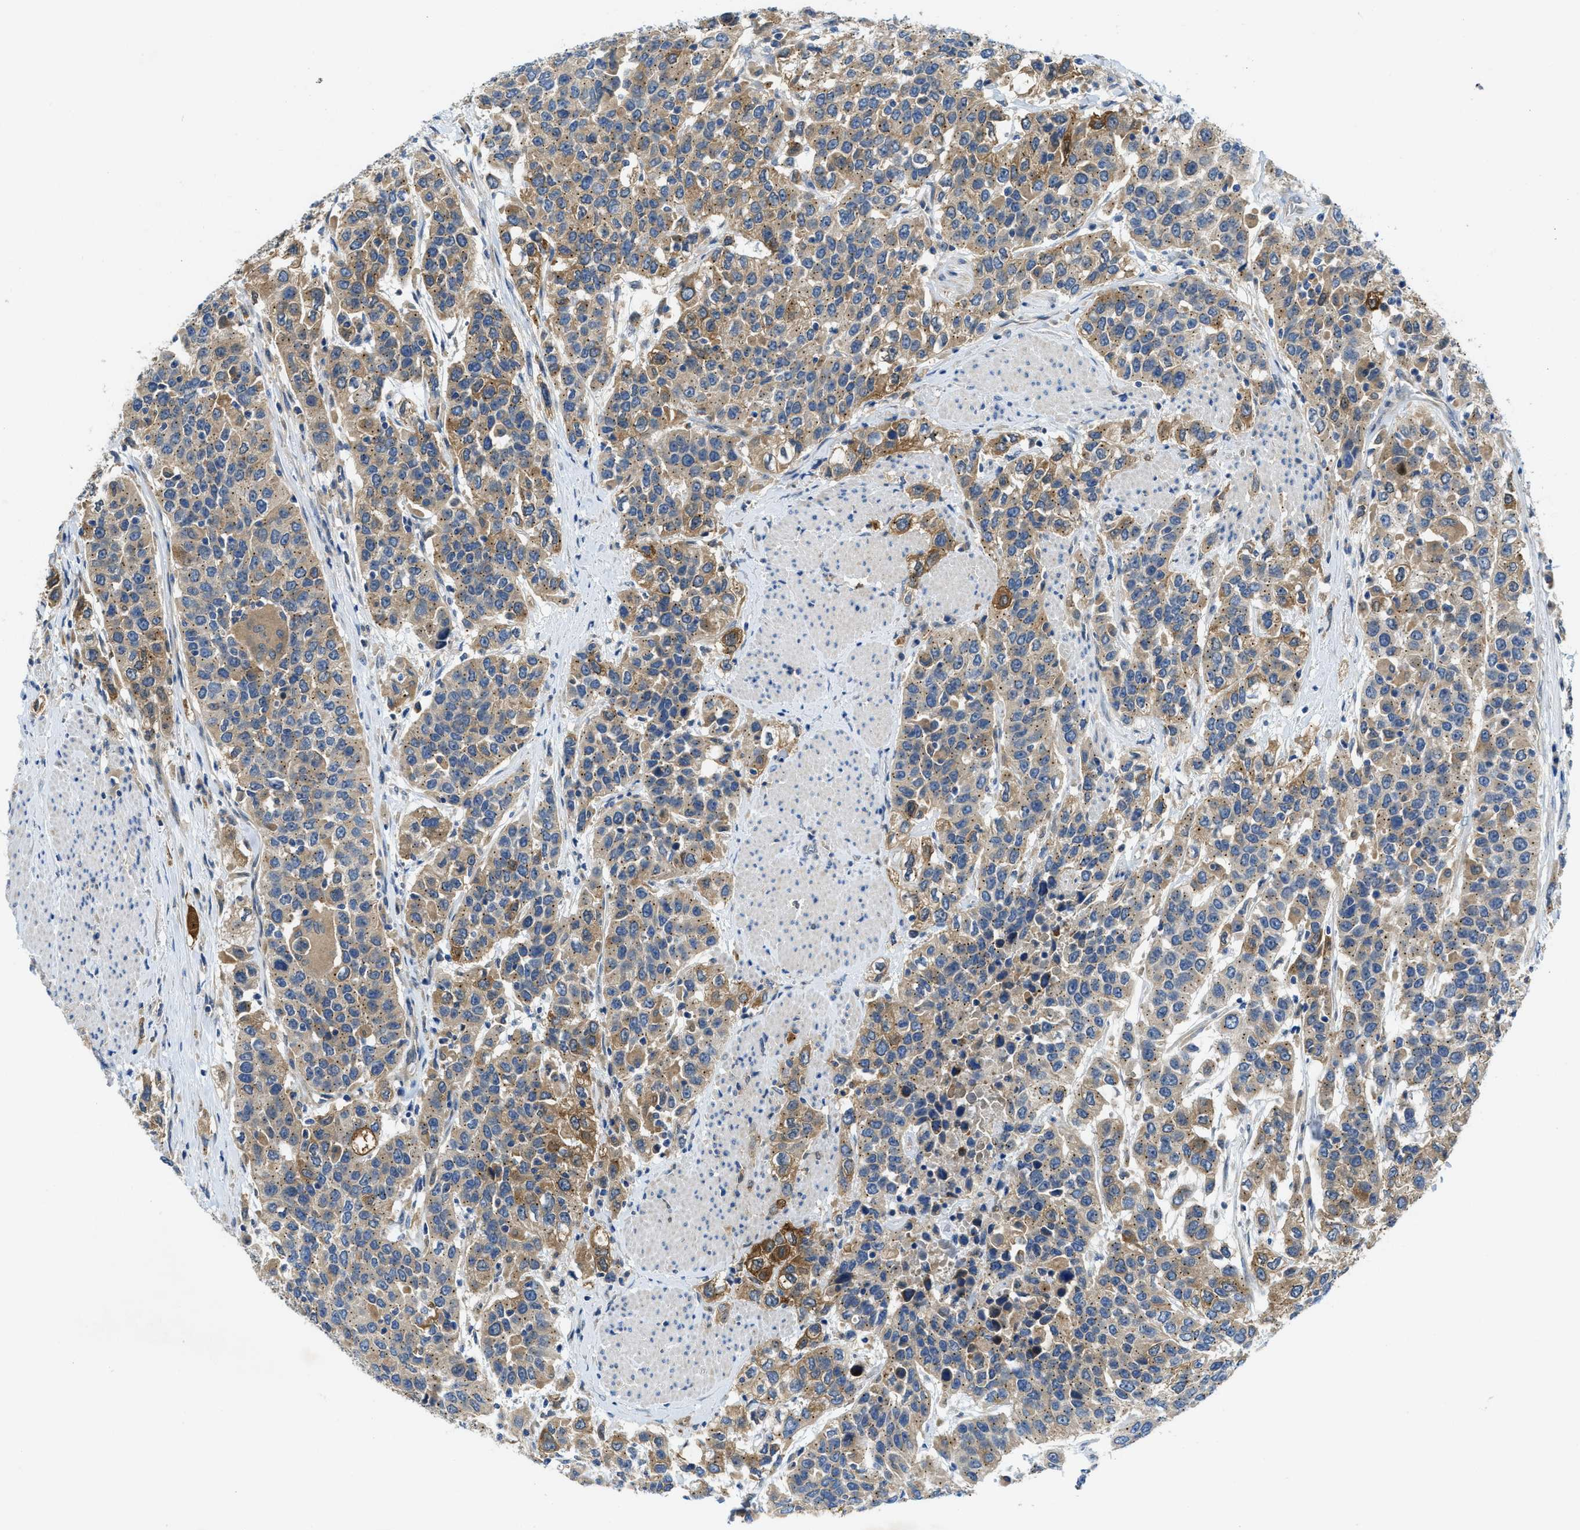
{"staining": {"intensity": "moderate", "quantity": "25%-75%", "location": "cytoplasmic/membranous"}, "tissue": "urothelial cancer", "cell_type": "Tumor cells", "image_type": "cancer", "snomed": [{"axis": "morphology", "description": "Urothelial carcinoma, High grade"}, {"axis": "topography", "description": "Urinary bladder"}], "caption": "High-power microscopy captured an immunohistochemistry (IHC) photomicrograph of urothelial carcinoma (high-grade), revealing moderate cytoplasmic/membranous positivity in approximately 25%-75% of tumor cells.", "gene": "RIPK2", "patient": {"sex": "female", "age": 80}}